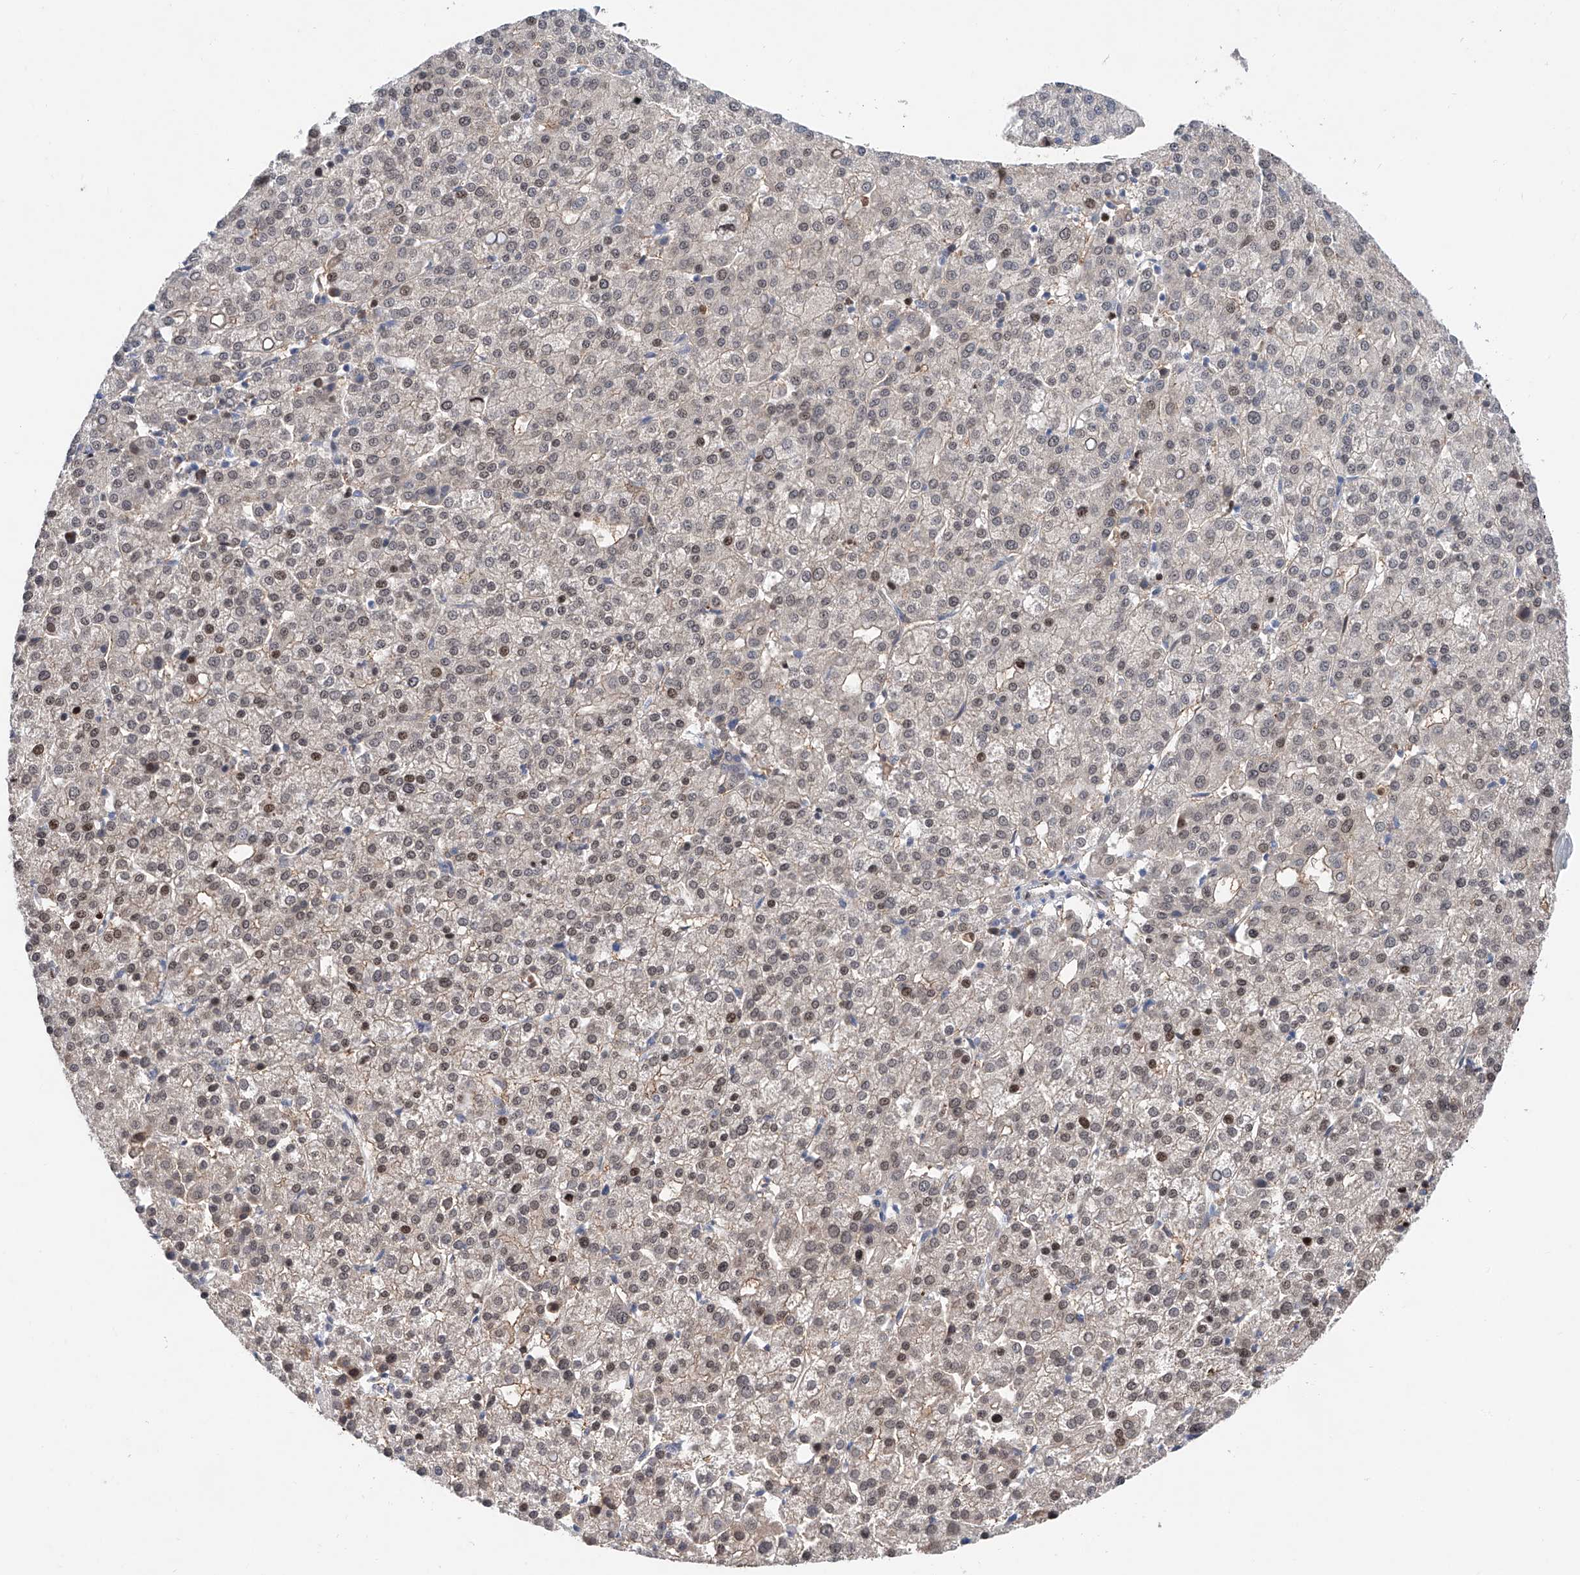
{"staining": {"intensity": "moderate", "quantity": "25%-75%", "location": "nuclear"}, "tissue": "liver cancer", "cell_type": "Tumor cells", "image_type": "cancer", "snomed": [{"axis": "morphology", "description": "Carcinoma, Hepatocellular, NOS"}, {"axis": "topography", "description": "Liver"}], "caption": "Tumor cells exhibit medium levels of moderate nuclear expression in about 25%-75% of cells in human liver hepatocellular carcinoma. The staining was performed using DAB, with brown indicating positive protein expression. Nuclei are stained blue with hematoxylin.", "gene": "FUCA2", "patient": {"sex": "female", "age": 58}}